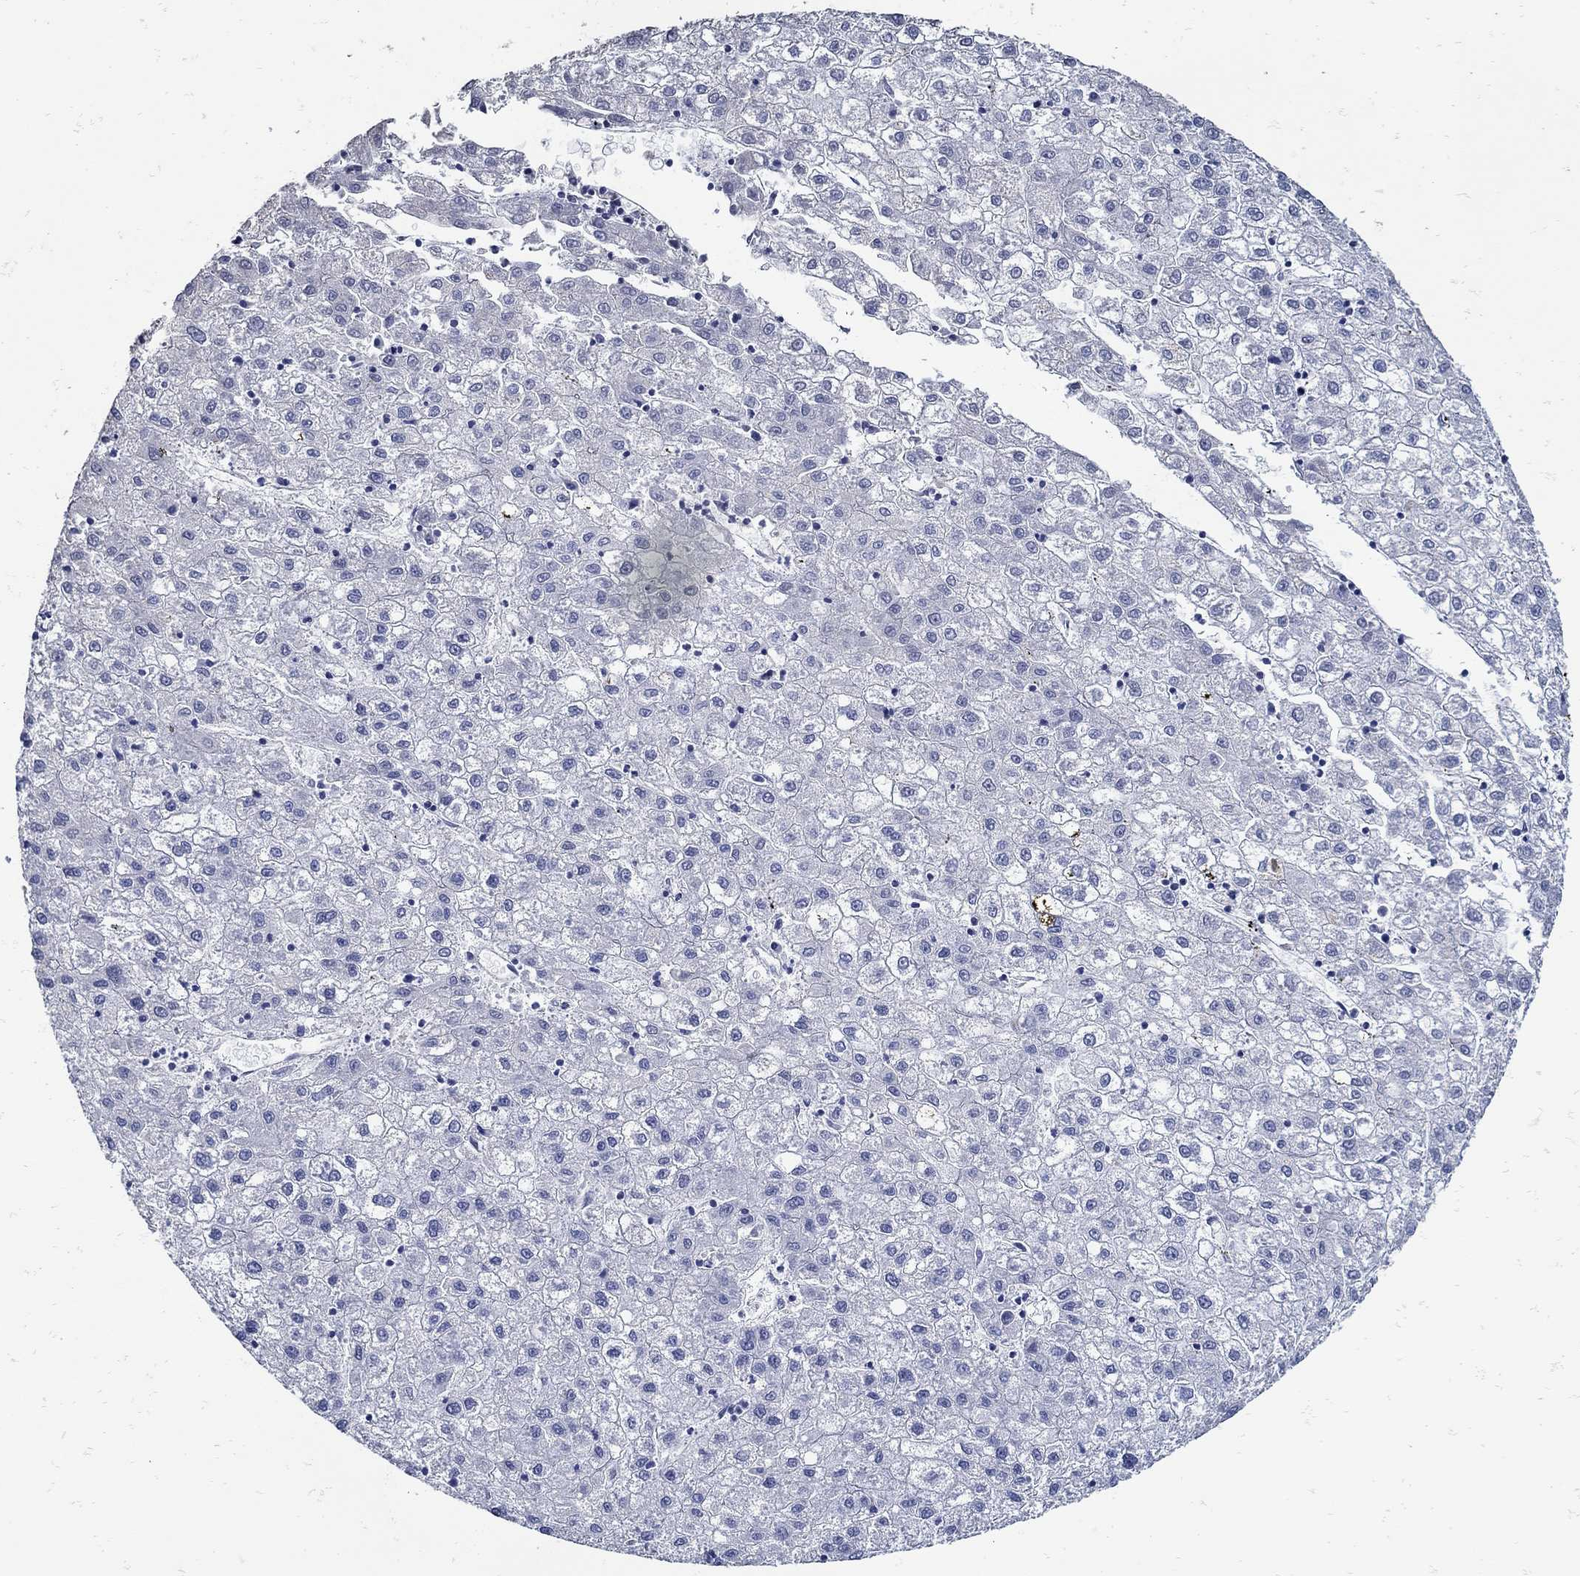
{"staining": {"intensity": "negative", "quantity": "none", "location": "none"}, "tissue": "liver cancer", "cell_type": "Tumor cells", "image_type": "cancer", "snomed": [{"axis": "morphology", "description": "Carcinoma, Hepatocellular, NOS"}, {"axis": "topography", "description": "Liver"}], "caption": "Immunohistochemistry (IHC) image of neoplastic tissue: hepatocellular carcinoma (liver) stained with DAB (3,3'-diaminobenzidine) shows no significant protein positivity in tumor cells.", "gene": "KCNN3", "patient": {"sex": "male", "age": 72}}